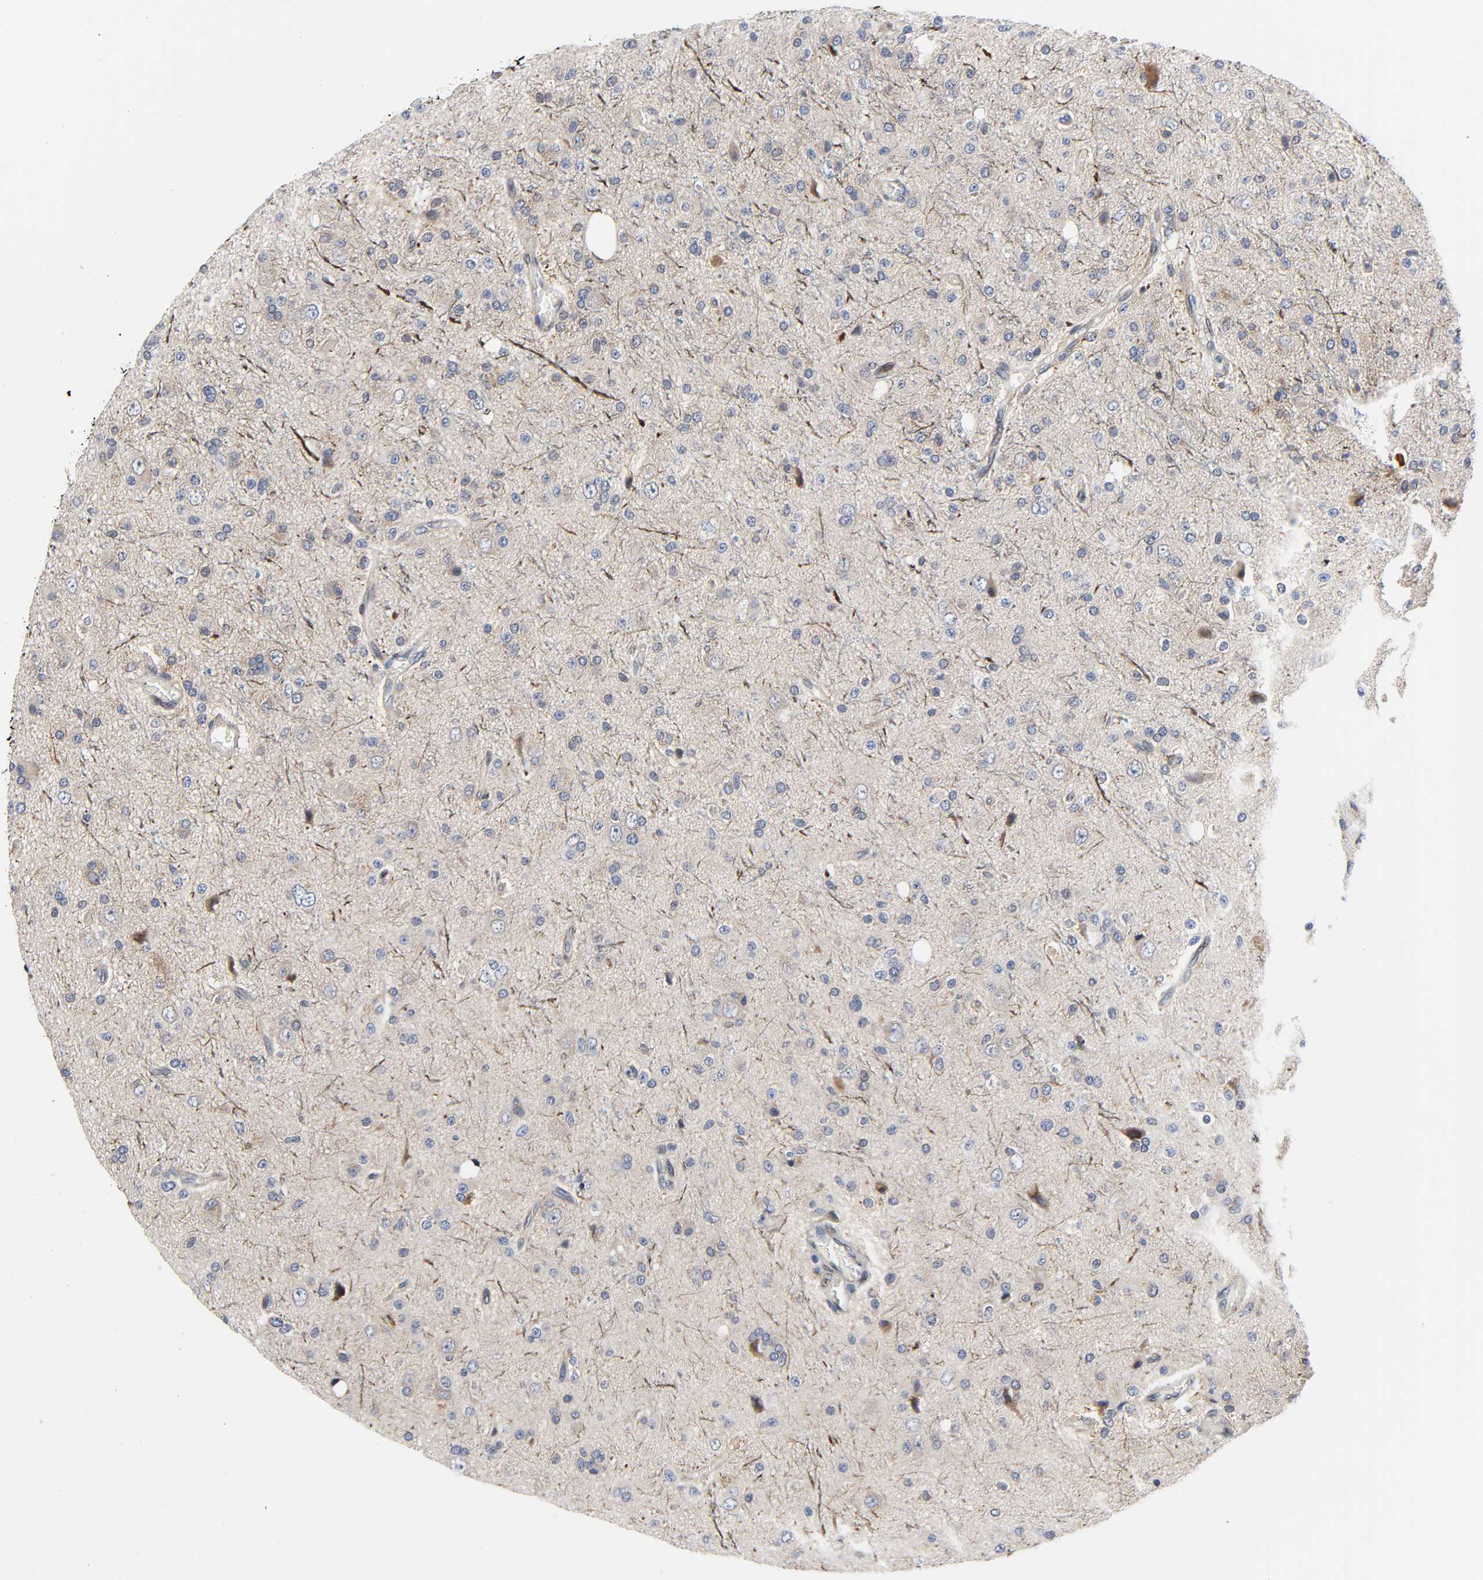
{"staining": {"intensity": "moderate", "quantity": "25%-75%", "location": "cytoplasmic/membranous"}, "tissue": "glioma", "cell_type": "Tumor cells", "image_type": "cancer", "snomed": [{"axis": "morphology", "description": "Glioma, malignant, High grade"}, {"axis": "topography", "description": "Brain"}], "caption": "Glioma stained with DAB immunohistochemistry shows medium levels of moderate cytoplasmic/membranous expression in about 25%-75% of tumor cells.", "gene": "ASB6", "patient": {"sex": "male", "age": 47}}